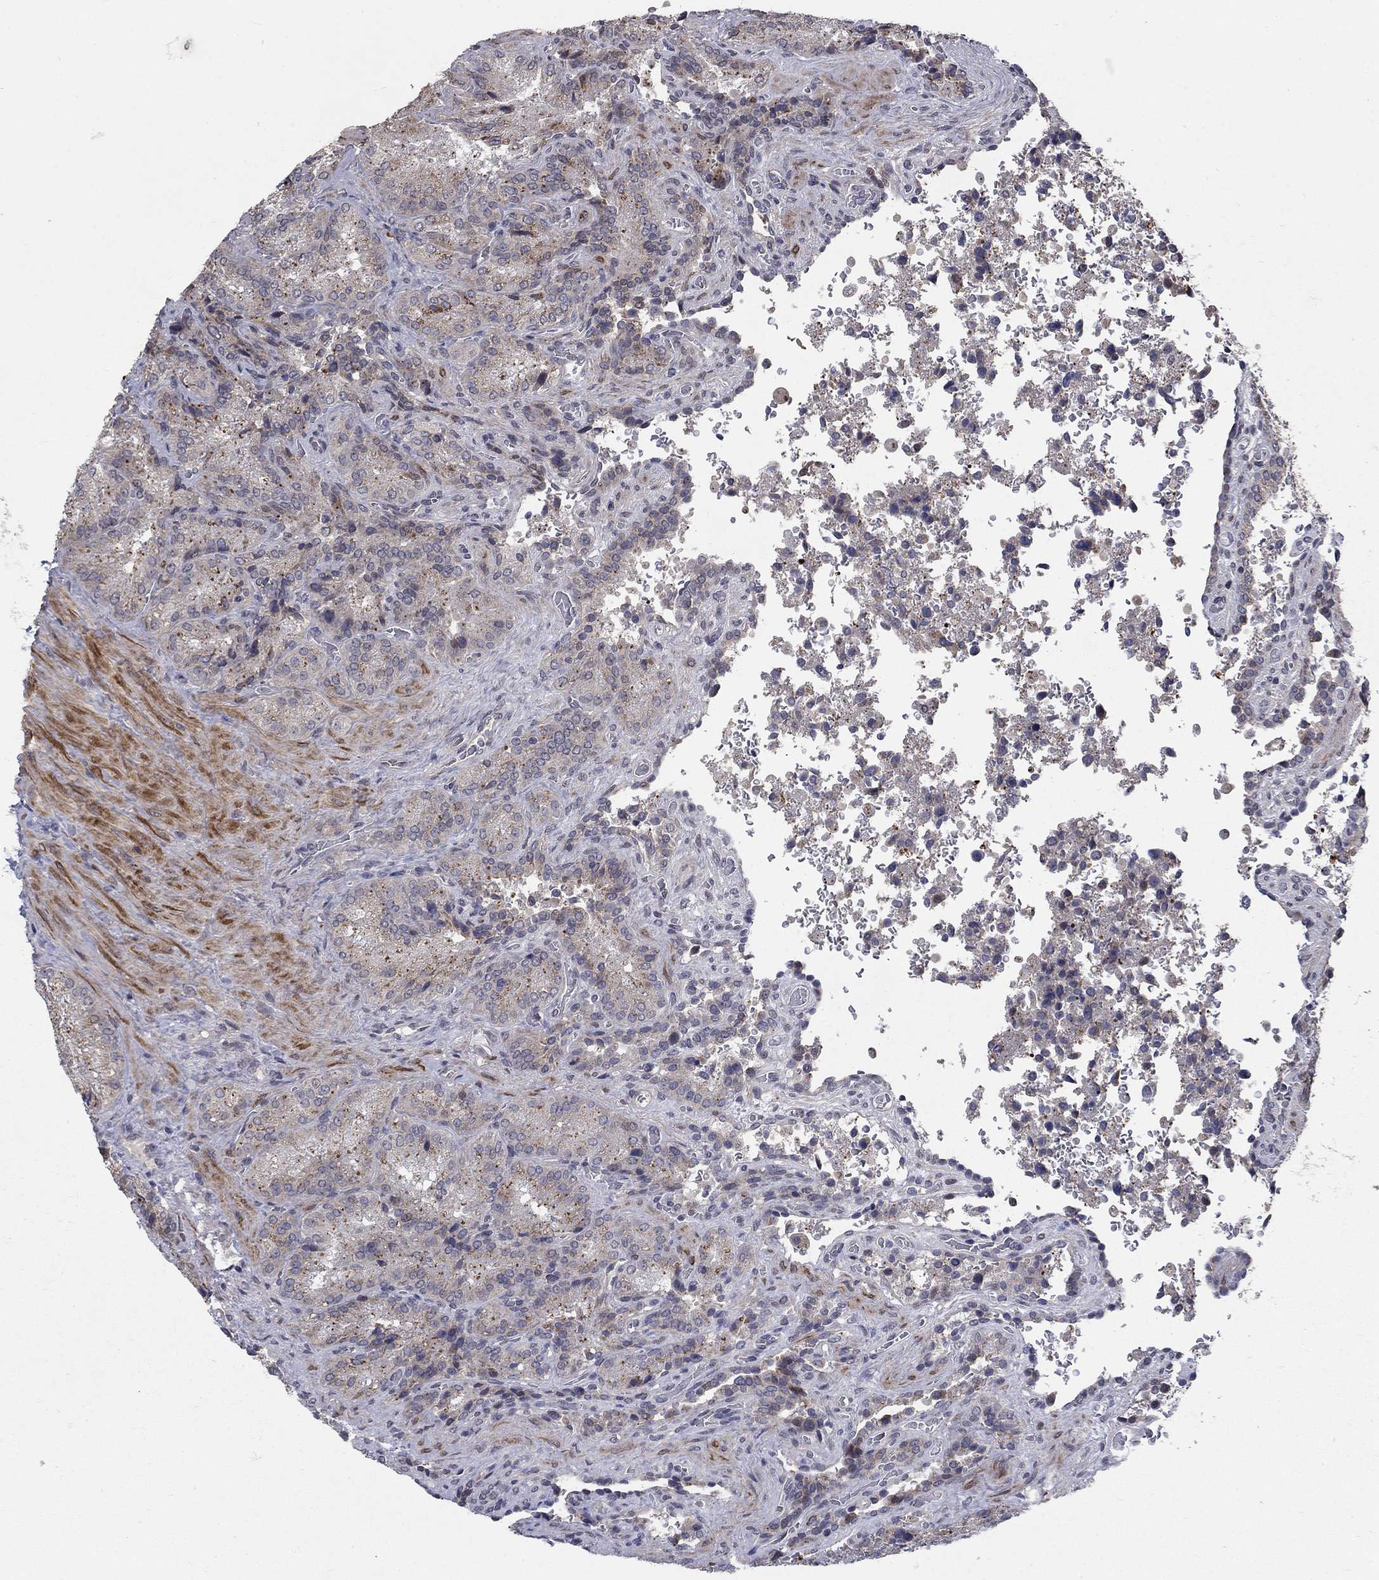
{"staining": {"intensity": "strong", "quantity": "<25%", "location": "cytoplasmic/membranous"}, "tissue": "seminal vesicle", "cell_type": "Glandular cells", "image_type": "normal", "snomed": [{"axis": "morphology", "description": "Normal tissue, NOS"}, {"axis": "topography", "description": "Seminal veicle"}], "caption": "Normal seminal vesicle demonstrates strong cytoplasmic/membranous staining in approximately <25% of glandular cells (DAB (3,3'-diaminobenzidine) IHC, brown staining for protein, blue staining for nuclei)..", "gene": "FAM3B", "patient": {"sex": "male", "age": 37}}